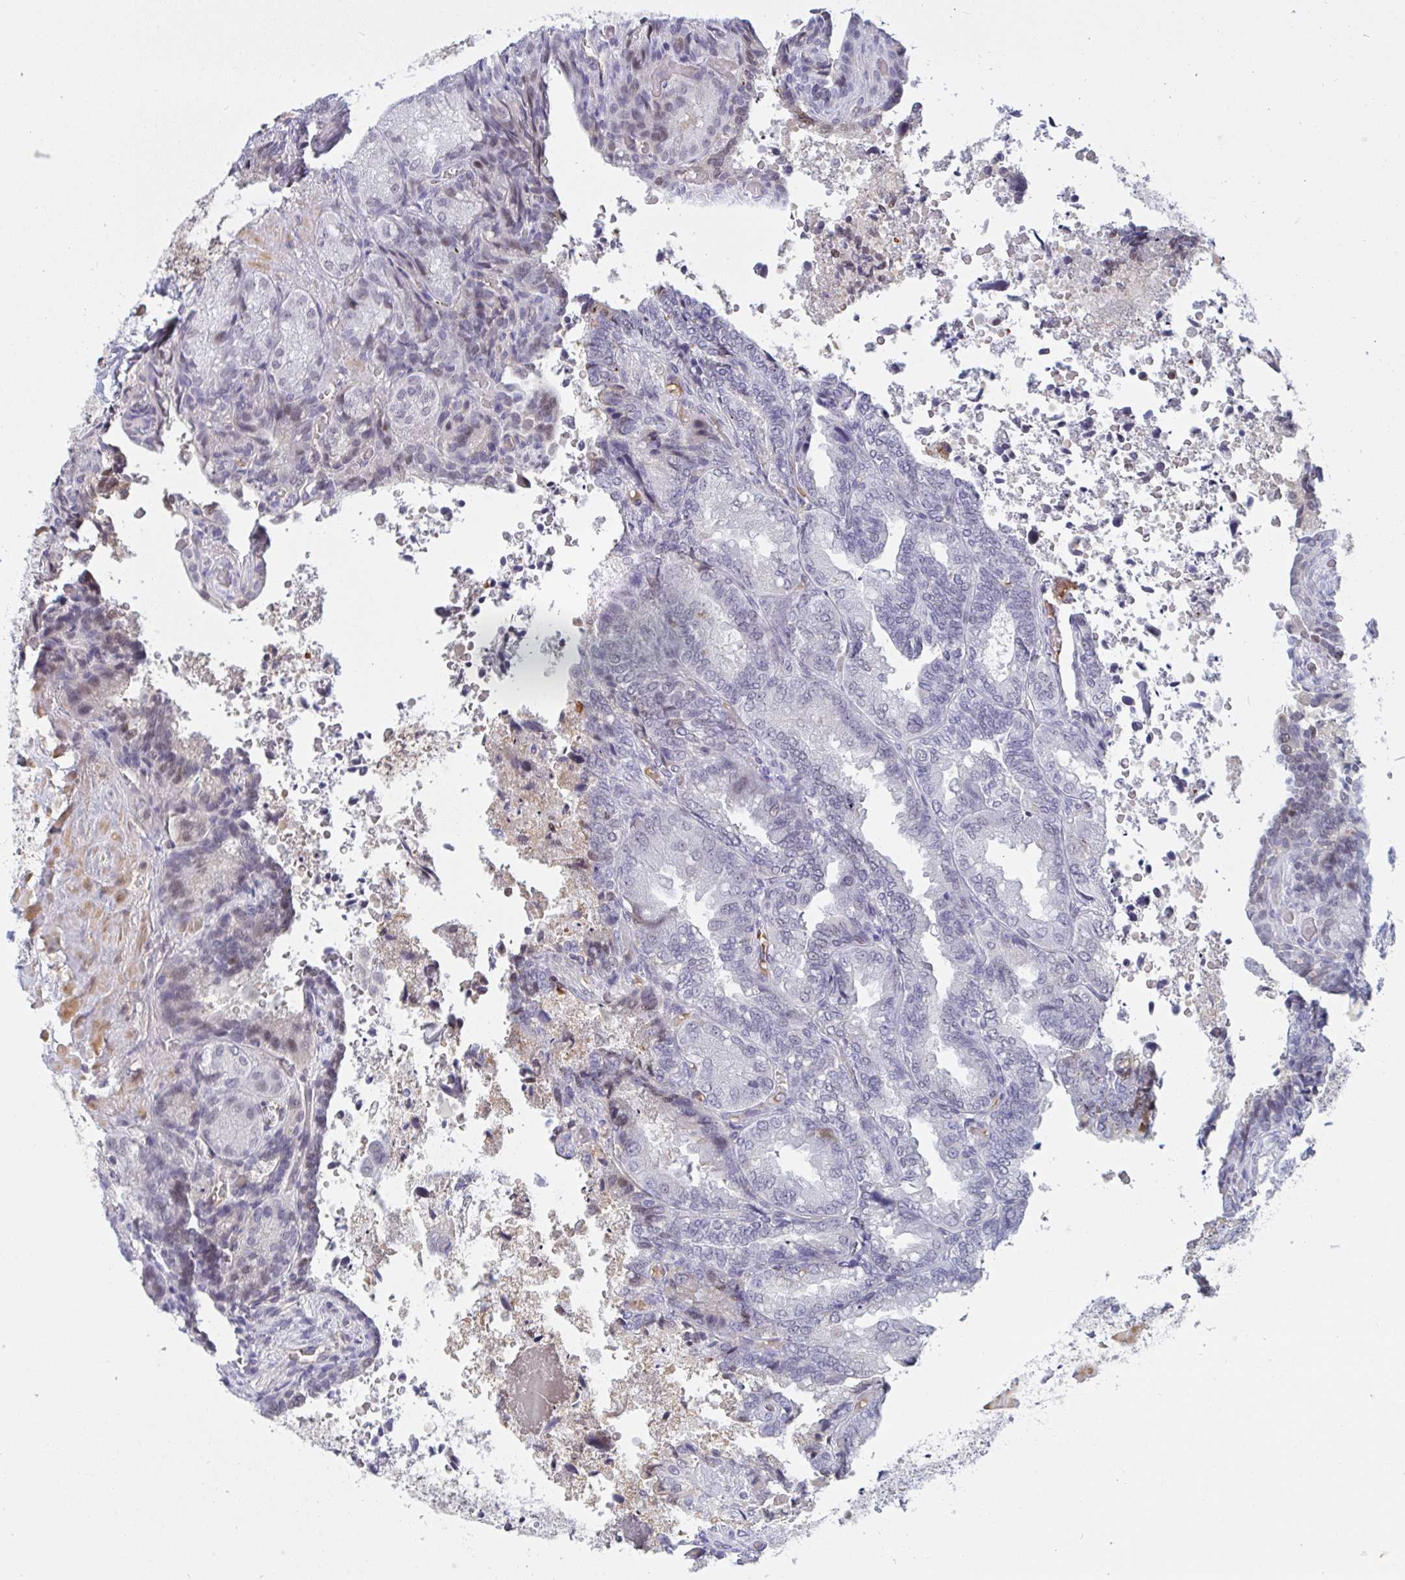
{"staining": {"intensity": "weak", "quantity": "<25%", "location": "cytoplasmic/membranous"}, "tissue": "seminal vesicle", "cell_type": "Glandular cells", "image_type": "normal", "snomed": [{"axis": "morphology", "description": "Normal tissue, NOS"}, {"axis": "topography", "description": "Seminal veicle"}], "caption": "High power microscopy photomicrograph of an immunohistochemistry (IHC) histopathology image of unremarkable seminal vesicle, revealing no significant staining in glandular cells. (DAB IHC visualized using brightfield microscopy, high magnification).", "gene": "DSCAML1", "patient": {"sex": "male", "age": 68}}